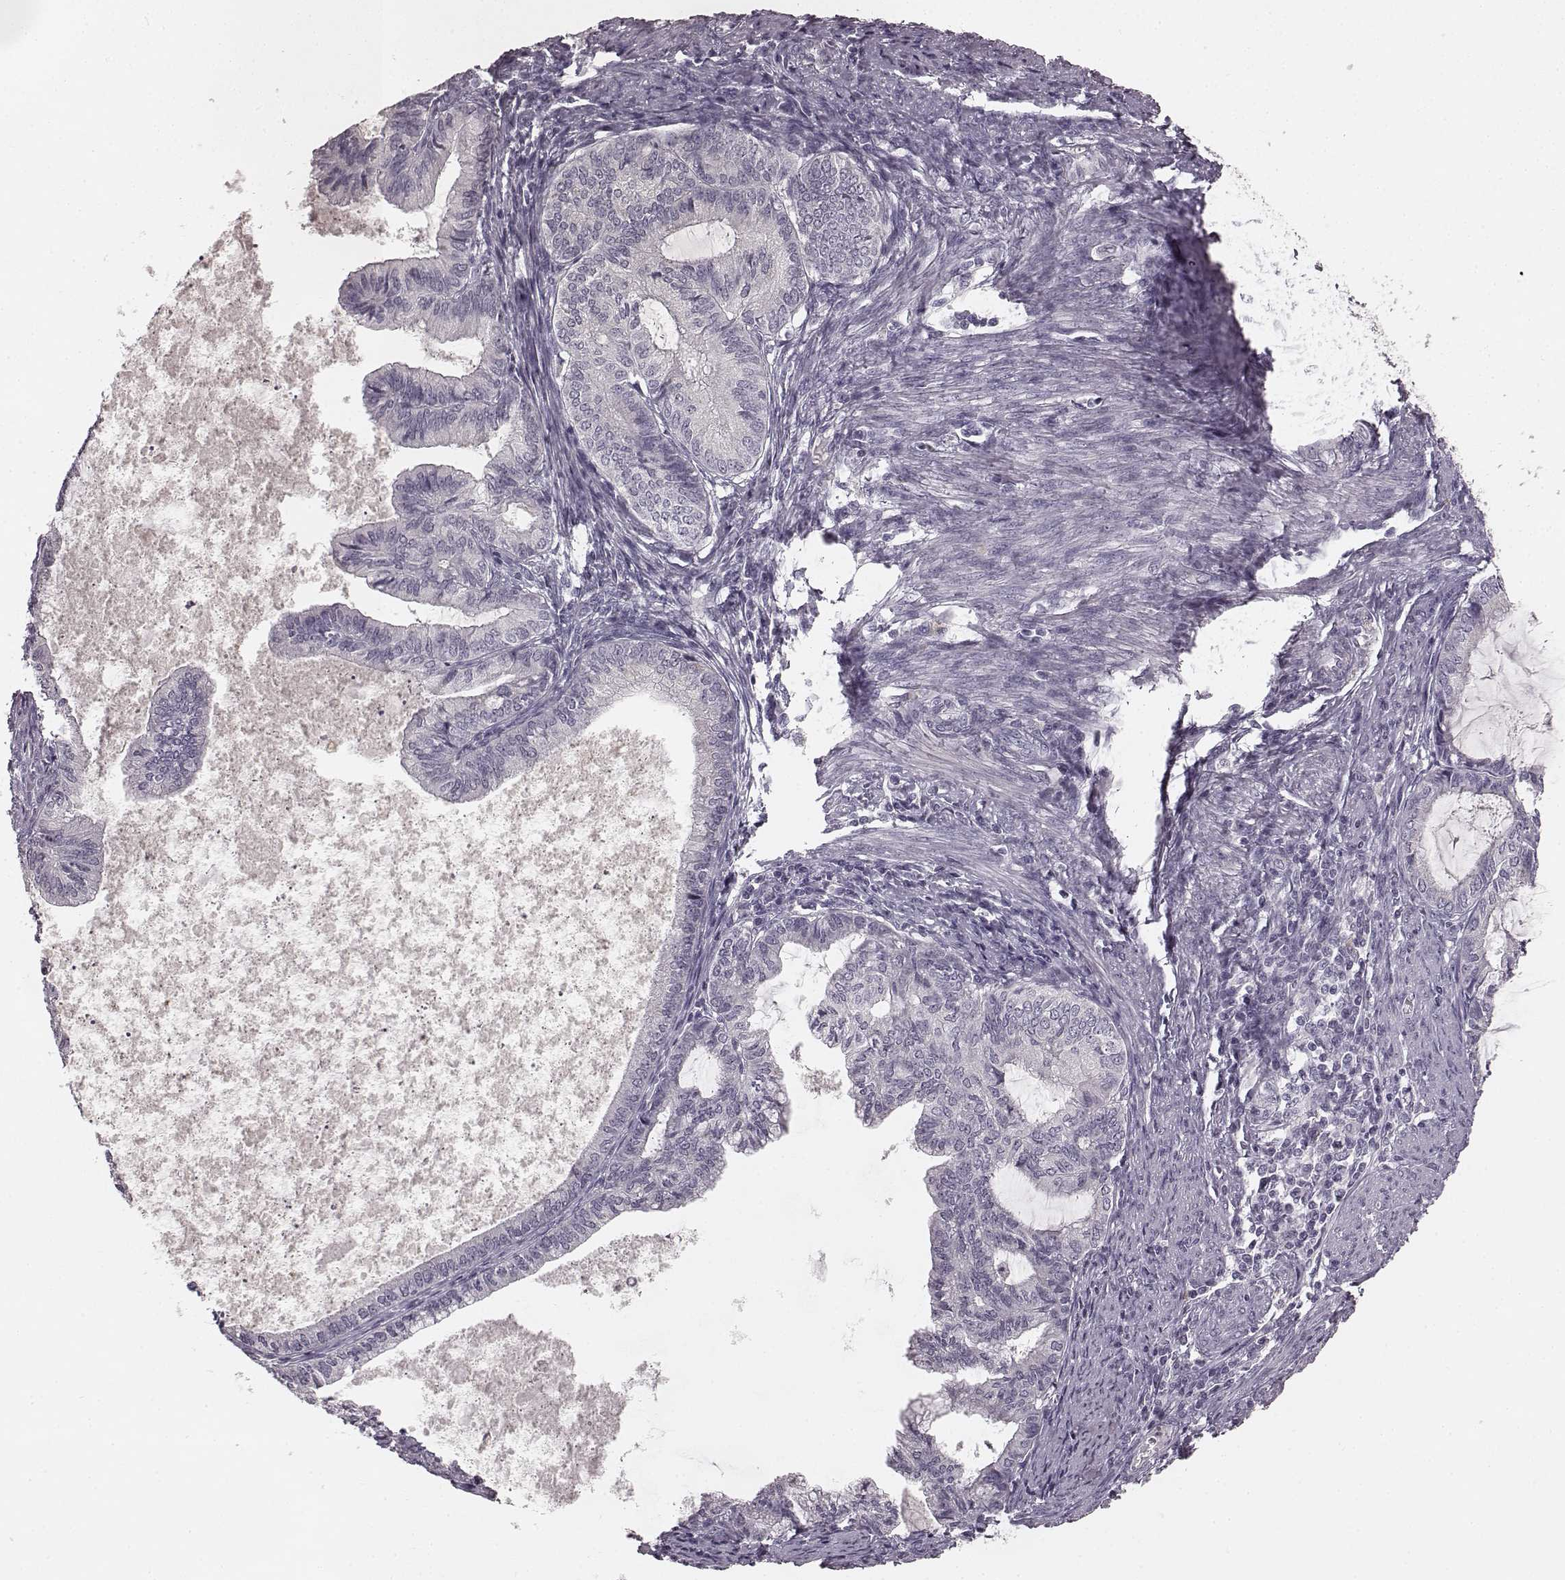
{"staining": {"intensity": "negative", "quantity": "none", "location": "none"}, "tissue": "endometrial cancer", "cell_type": "Tumor cells", "image_type": "cancer", "snomed": [{"axis": "morphology", "description": "Adenocarcinoma, NOS"}, {"axis": "topography", "description": "Endometrium"}], "caption": "Image shows no significant protein staining in tumor cells of adenocarcinoma (endometrial).", "gene": "RIT2", "patient": {"sex": "female", "age": 86}}